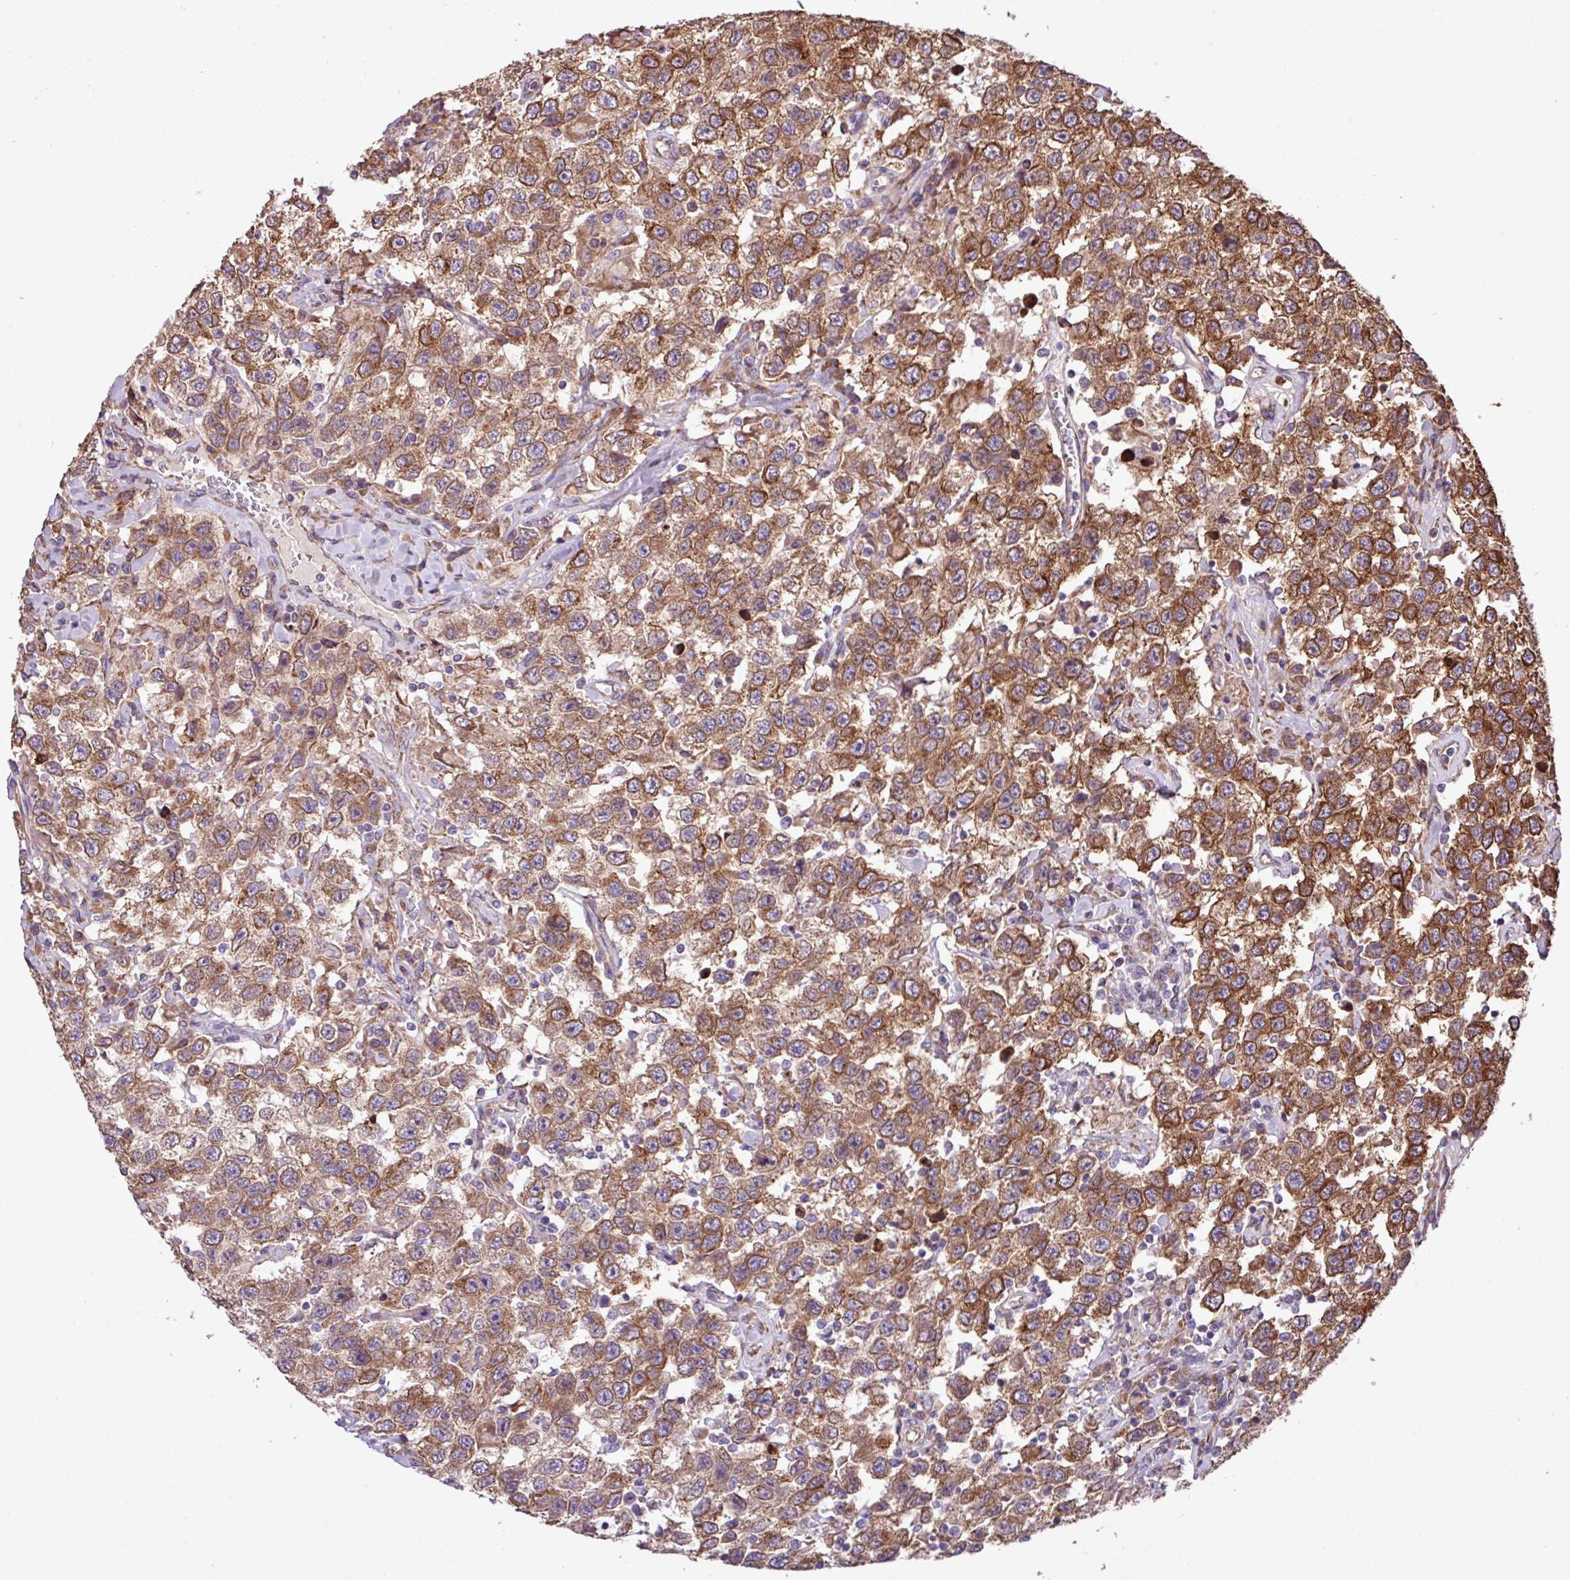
{"staining": {"intensity": "moderate", "quantity": ">75%", "location": "cytoplasmic/membranous"}, "tissue": "testis cancer", "cell_type": "Tumor cells", "image_type": "cancer", "snomed": [{"axis": "morphology", "description": "Seminoma, NOS"}, {"axis": "topography", "description": "Testis"}], "caption": "This histopathology image shows immunohistochemistry (IHC) staining of testis cancer (seminoma), with medium moderate cytoplasmic/membranous positivity in approximately >75% of tumor cells.", "gene": "MEGF6", "patient": {"sex": "male", "age": 41}}